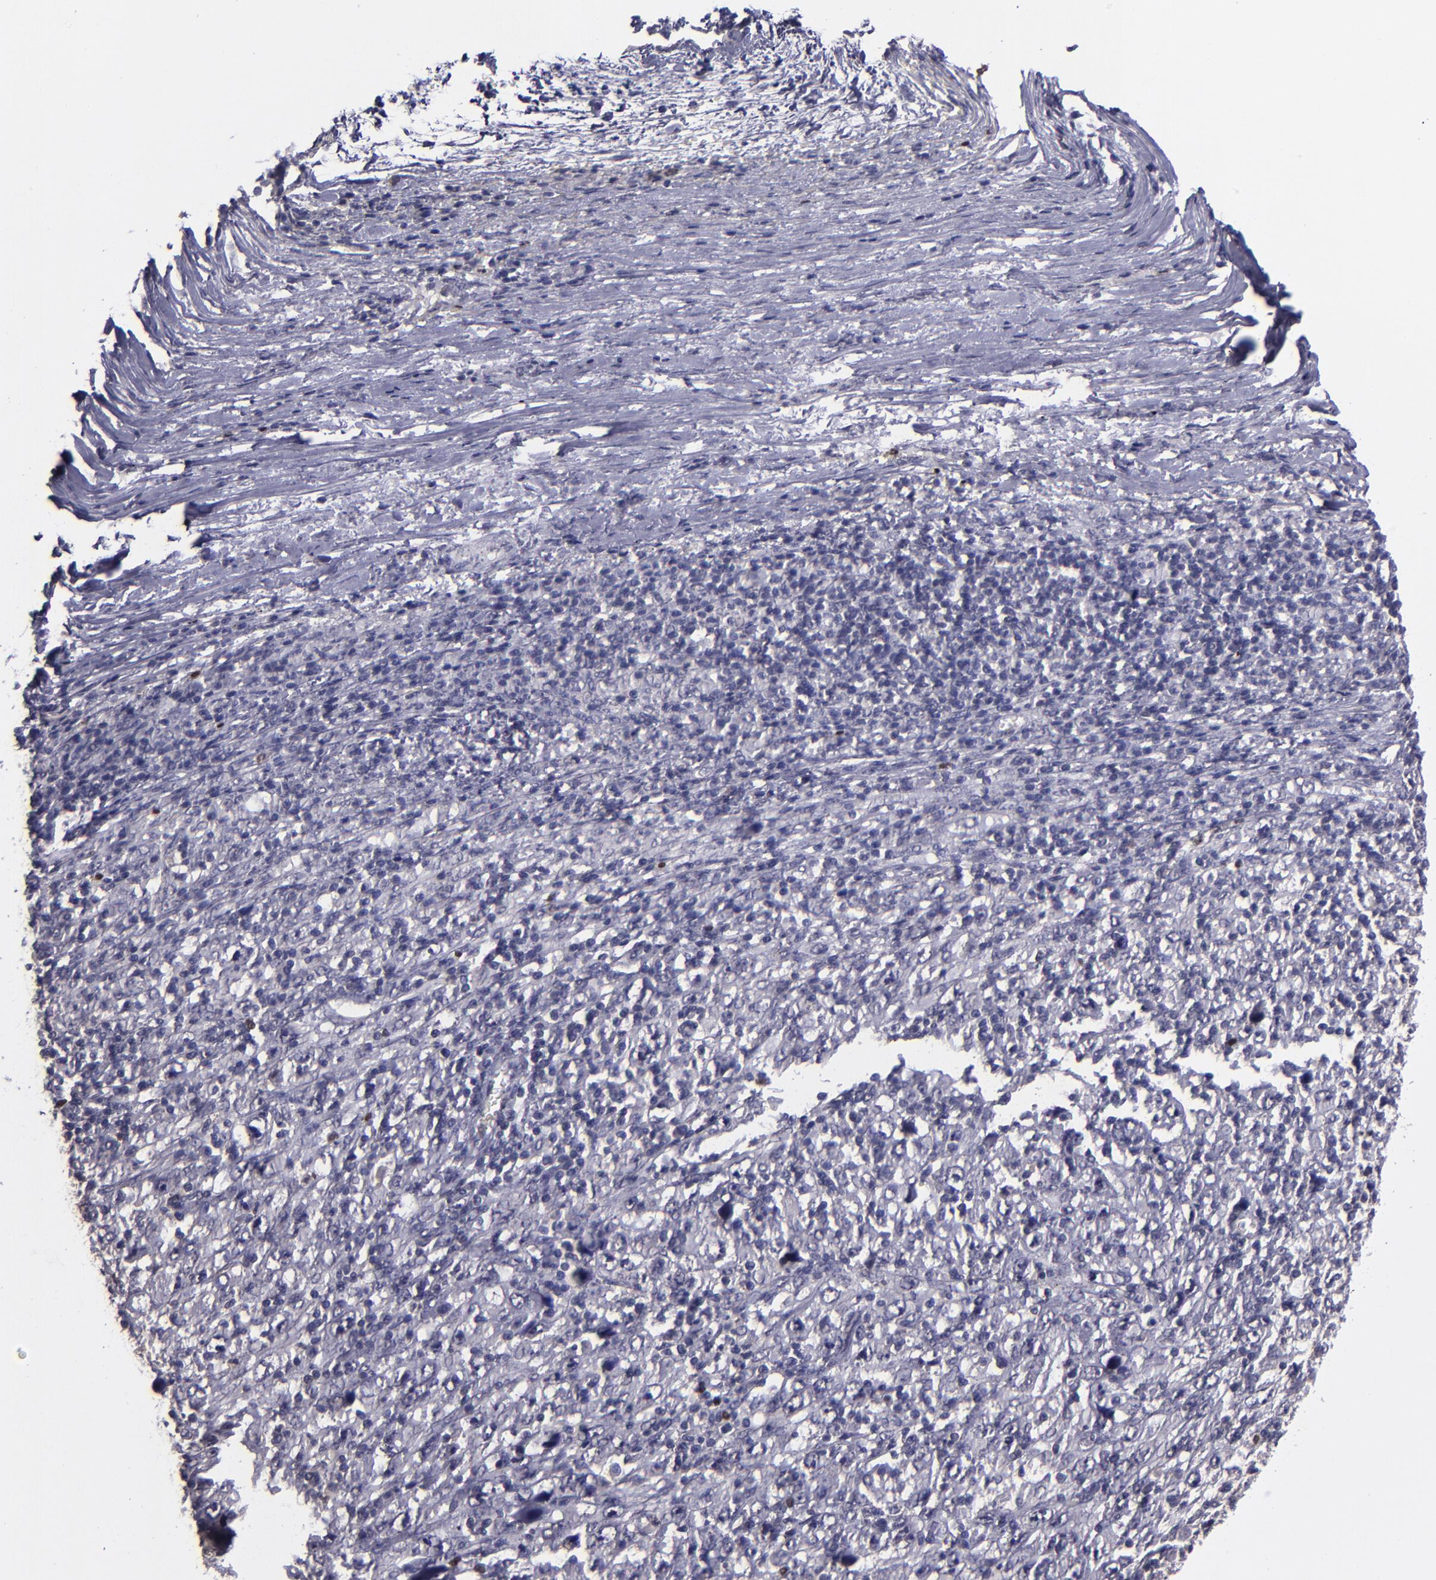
{"staining": {"intensity": "negative", "quantity": "none", "location": "none"}, "tissue": "melanoma", "cell_type": "Tumor cells", "image_type": "cancer", "snomed": [{"axis": "morphology", "description": "Malignant melanoma, Metastatic site"}, {"axis": "topography", "description": "Skin"}], "caption": "There is no significant expression in tumor cells of melanoma.", "gene": "CEBPE", "patient": {"sex": "female", "age": 56}}